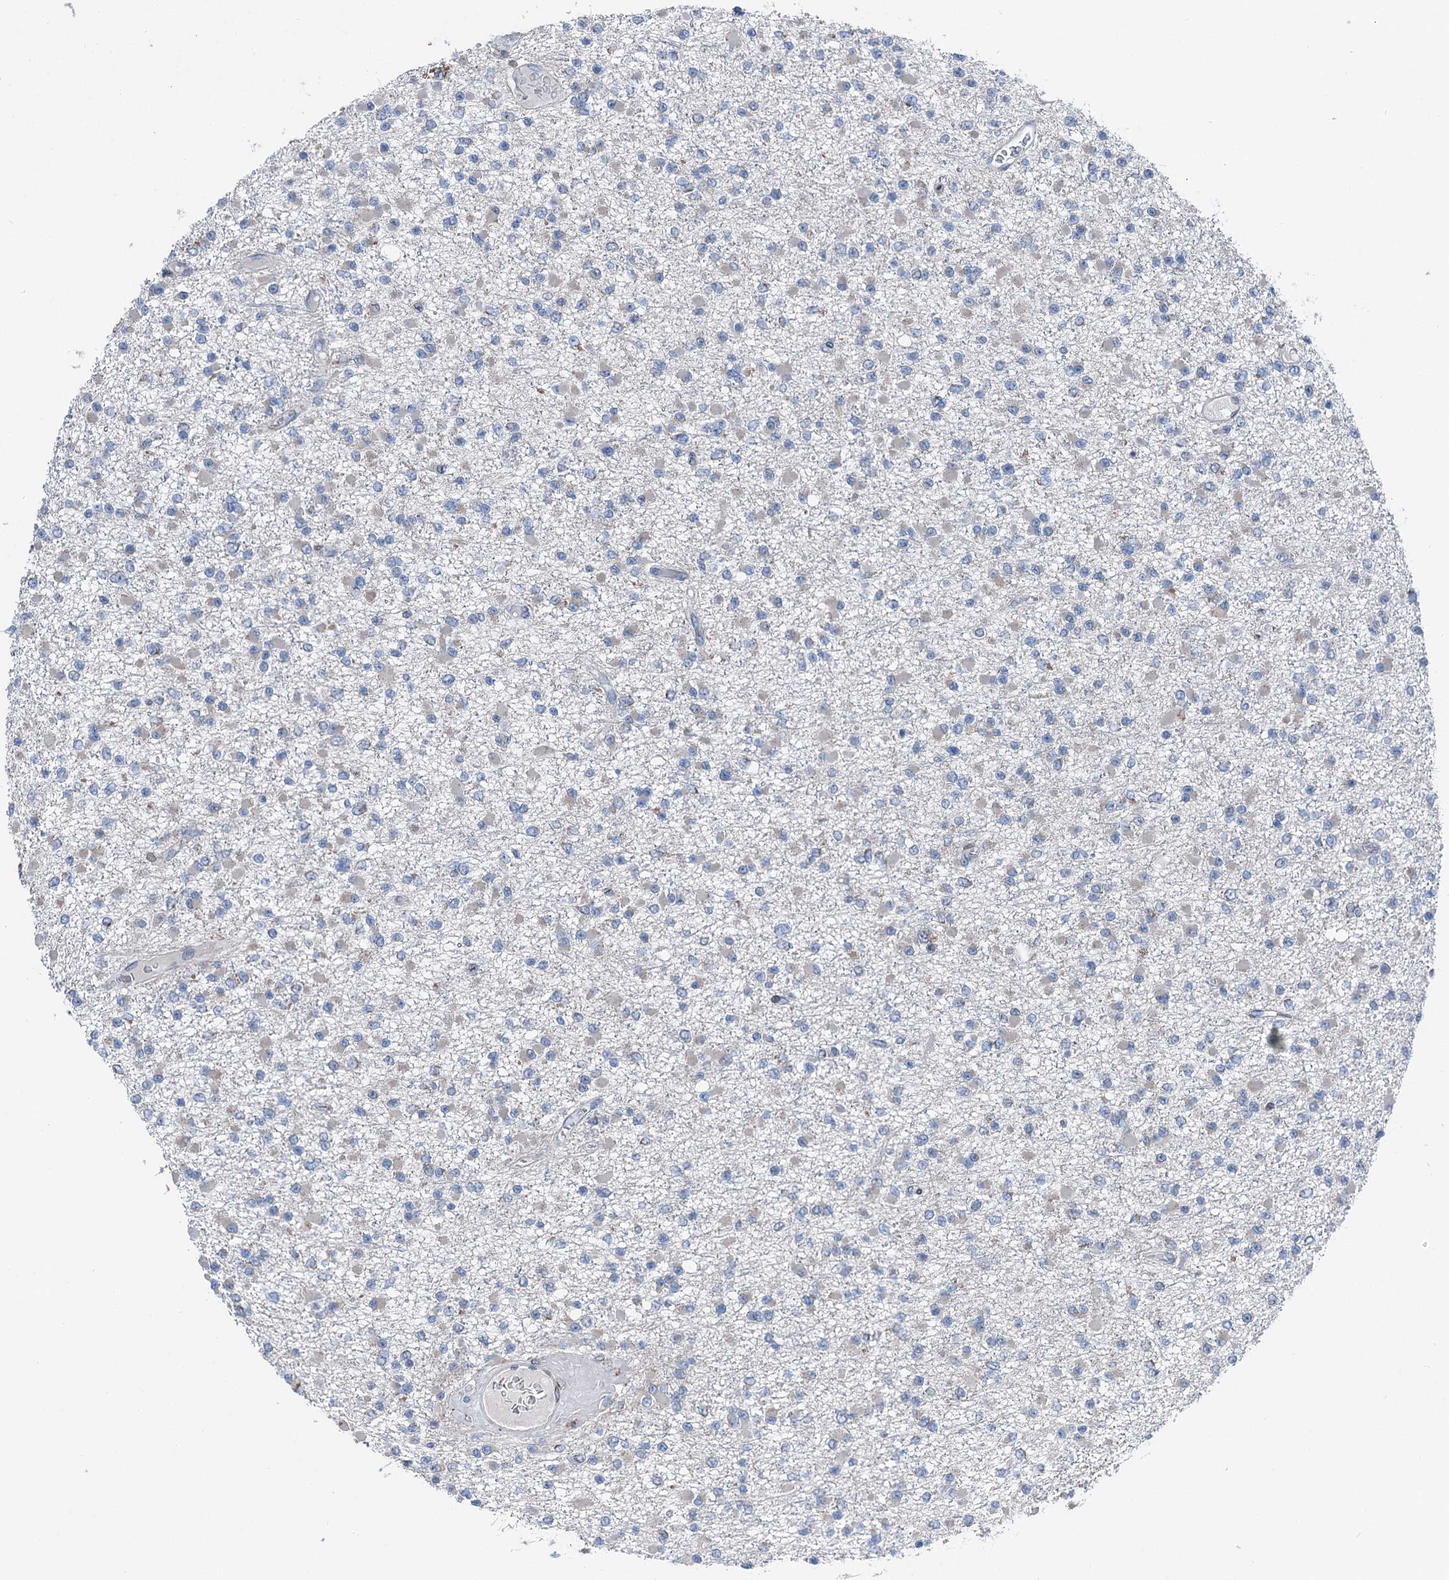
{"staining": {"intensity": "negative", "quantity": "none", "location": "none"}, "tissue": "glioma", "cell_type": "Tumor cells", "image_type": "cancer", "snomed": [{"axis": "morphology", "description": "Glioma, malignant, Low grade"}, {"axis": "topography", "description": "Brain"}], "caption": "Tumor cells are negative for brown protein staining in malignant glioma (low-grade). (DAB (3,3'-diaminobenzidine) immunohistochemistry, high magnification).", "gene": "MRPL14", "patient": {"sex": "female", "age": 22}}